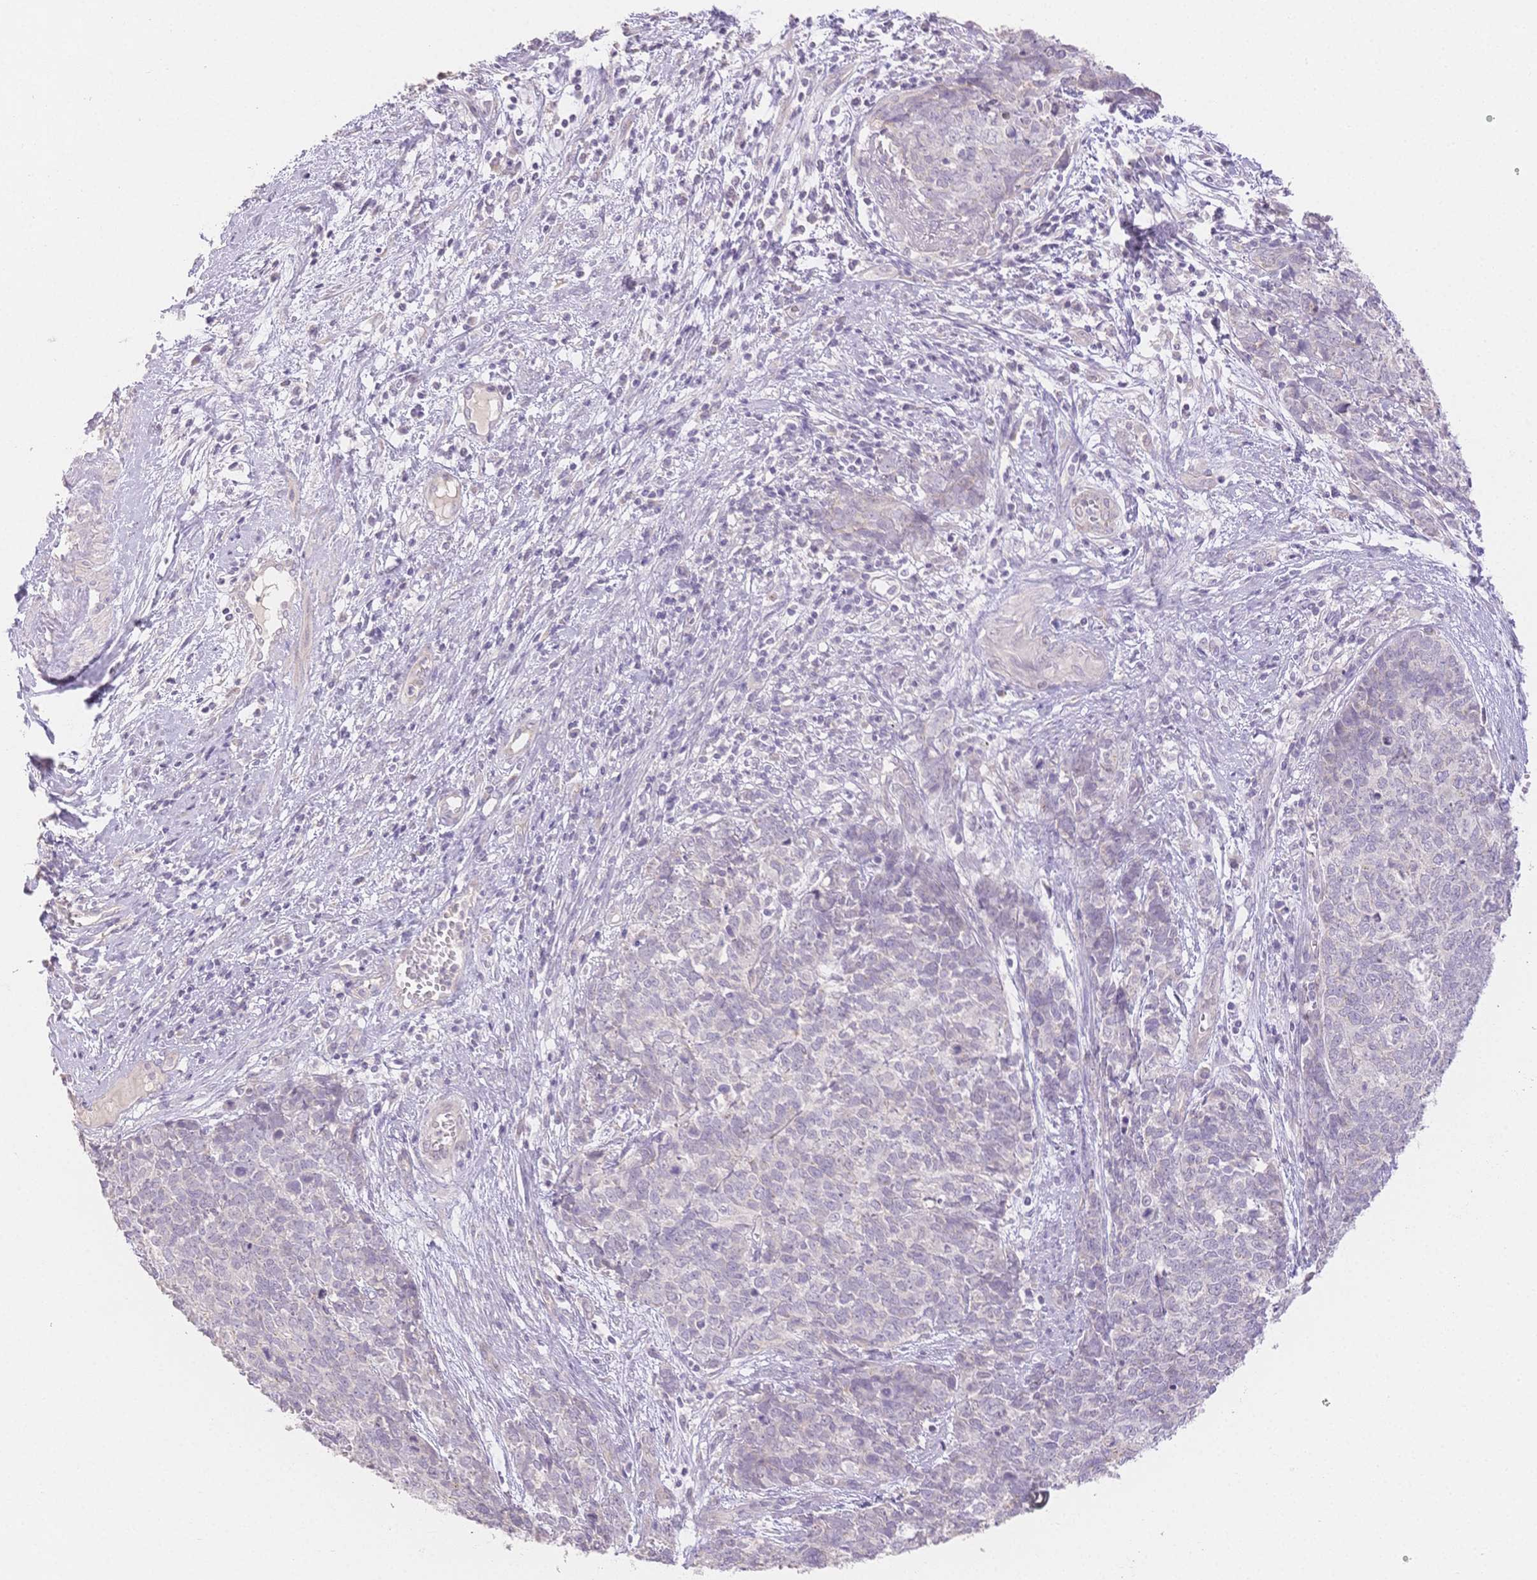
{"staining": {"intensity": "negative", "quantity": "none", "location": "none"}, "tissue": "cervical cancer", "cell_type": "Tumor cells", "image_type": "cancer", "snomed": [{"axis": "morphology", "description": "Adenocarcinoma, NOS"}, {"axis": "topography", "description": "Cervix"}], "caption": "Photomicrograph shows no significant protein staining in tumor cells of cervical cancer.", "gene": "SUV39H2", "patient": {"sex": "female", "age": 63}}